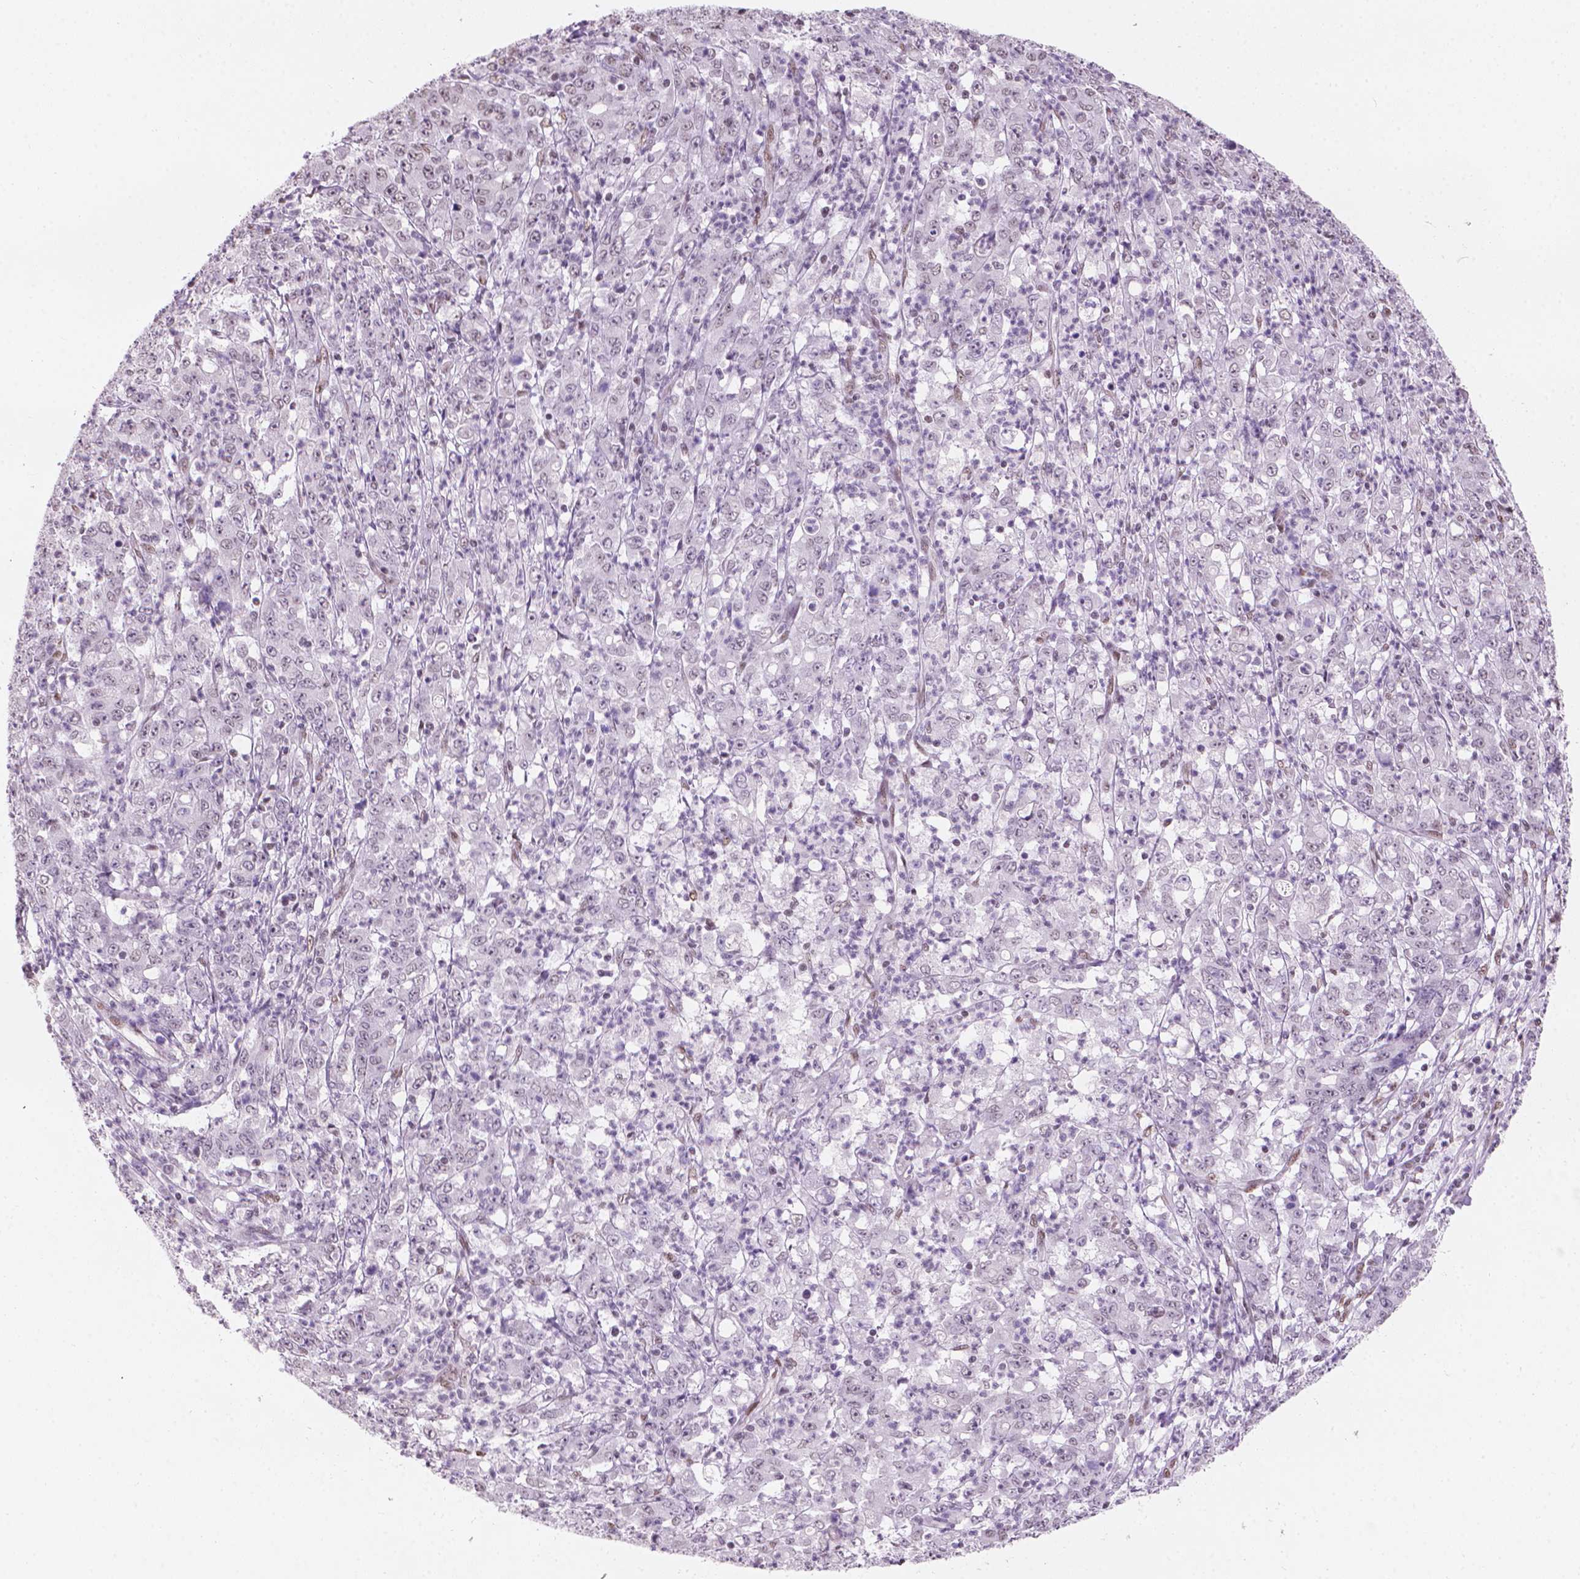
{"staining": {"intensity": "negative", "quantity": "none", "location": "none"}, "tissue": "stomach cancer", "cell_type": "Tumor cells", "image_type": "cancer", "snomed": [{"axis": "morphology", "description": "Adenocarcinoma, NOS"}, {"axis": "topography", "description": "Stomach, lower"}], "caption": "A micrograph of human stomach cancer is negative for staining in tumor cells. The staining is performed using DAB brown chromogen with nuclei counter-stained in using hematoxylin.", "gene": "PIAS2", "patient": {"sex": "female", "age": 71}}